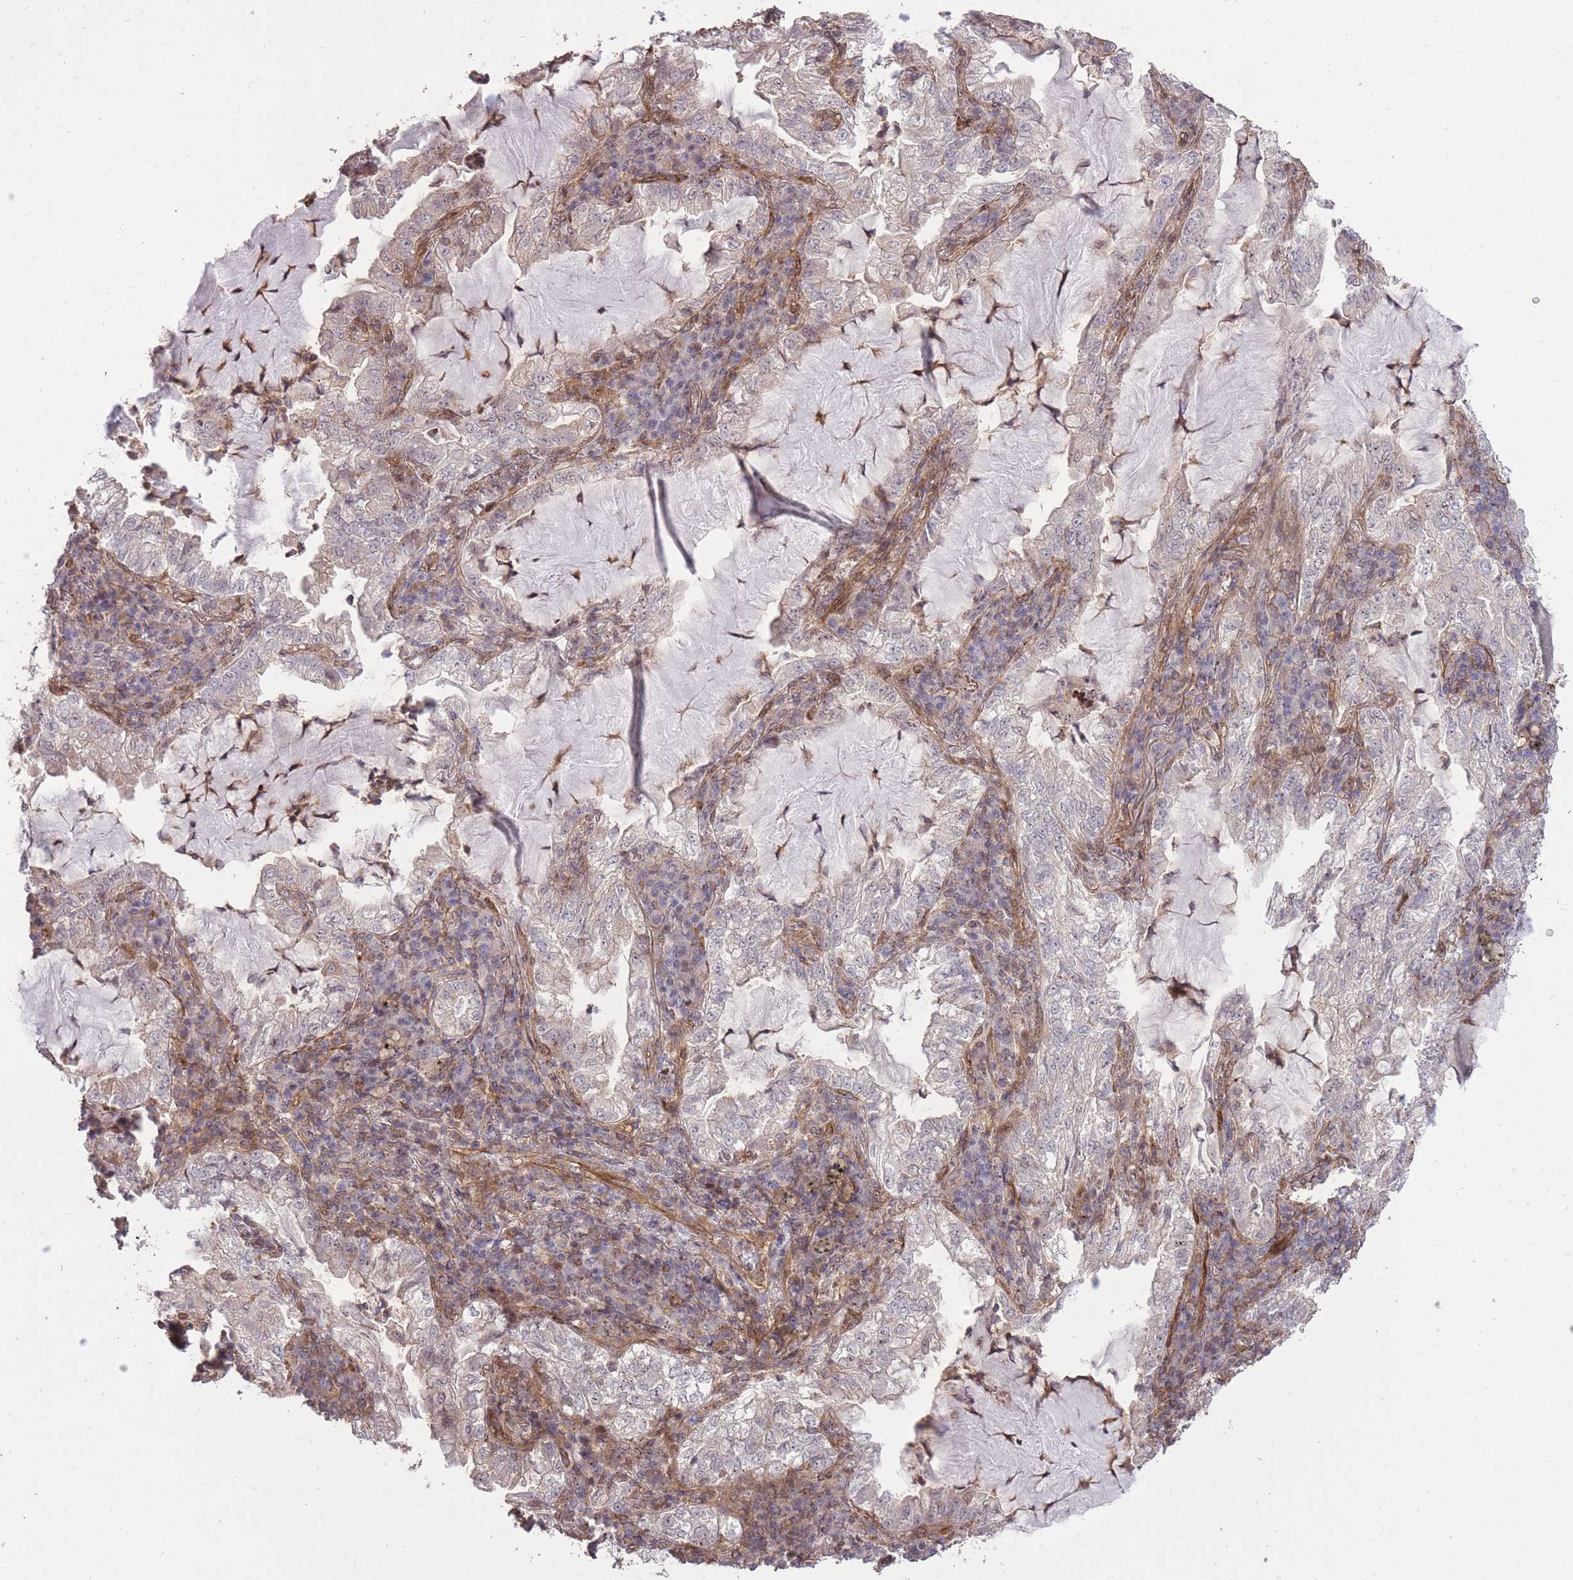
{"staining": {"intensity": "weak", "quantity": "<25%", "location": "cytoplasmic/membranous"}, "tissue": "lung cancer", "cell_type": "Tumor cells", "image_type": "cancer", "snomed": [{"axis": "morphology", "description": "Adenocarcinoma, NOS"}, {"axis": "topography", "description": "Lung"}], "caption": "This is a photomicrograph of IHC staining of lung adenocarcinoma, which shows no expression in tumor cells. (DAB IHC, high magnification).", "gene": "PLD1", "patient": {"sex": "female", "age": 73}}